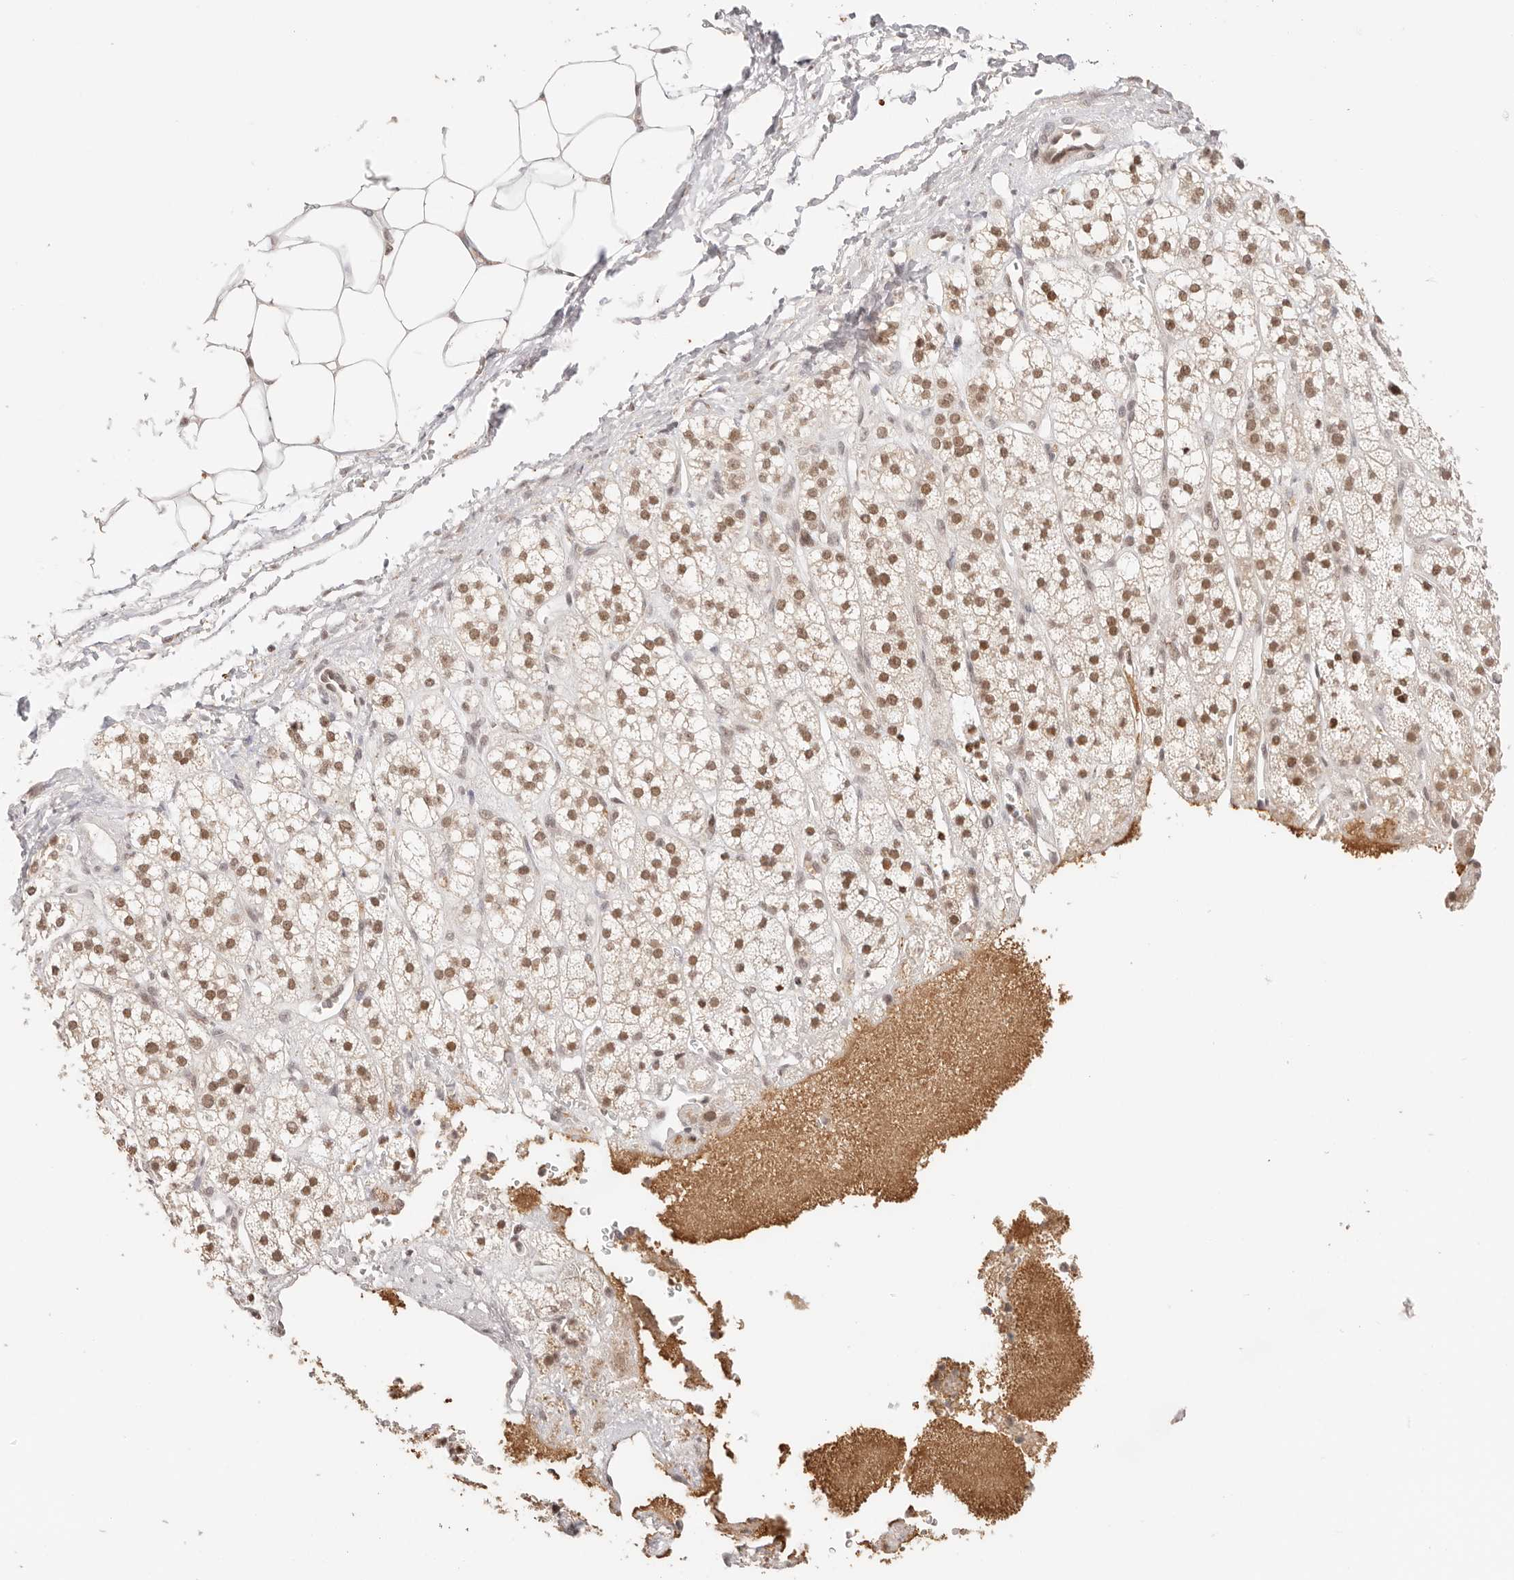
{"staining": {"intensity": "moderate", "quantity": ">75%", "location": "nuclear"}, "tissue": "adrenal gland", "cell_type": "Glandular cells", "image_type": "normal", "snomed": [{"axis": "morphology", "description": "Normal tissue, NOS"}, {"axis": "topography", "description": "Adrenal gland"}], "caption": "Adrenal gland stained for a protein (brown) exhibits moderate nuclear positive staining in approximately >75% of glandular cells.", "gene": "RFC3", "patient": {"sex": "male", "age": 56}}